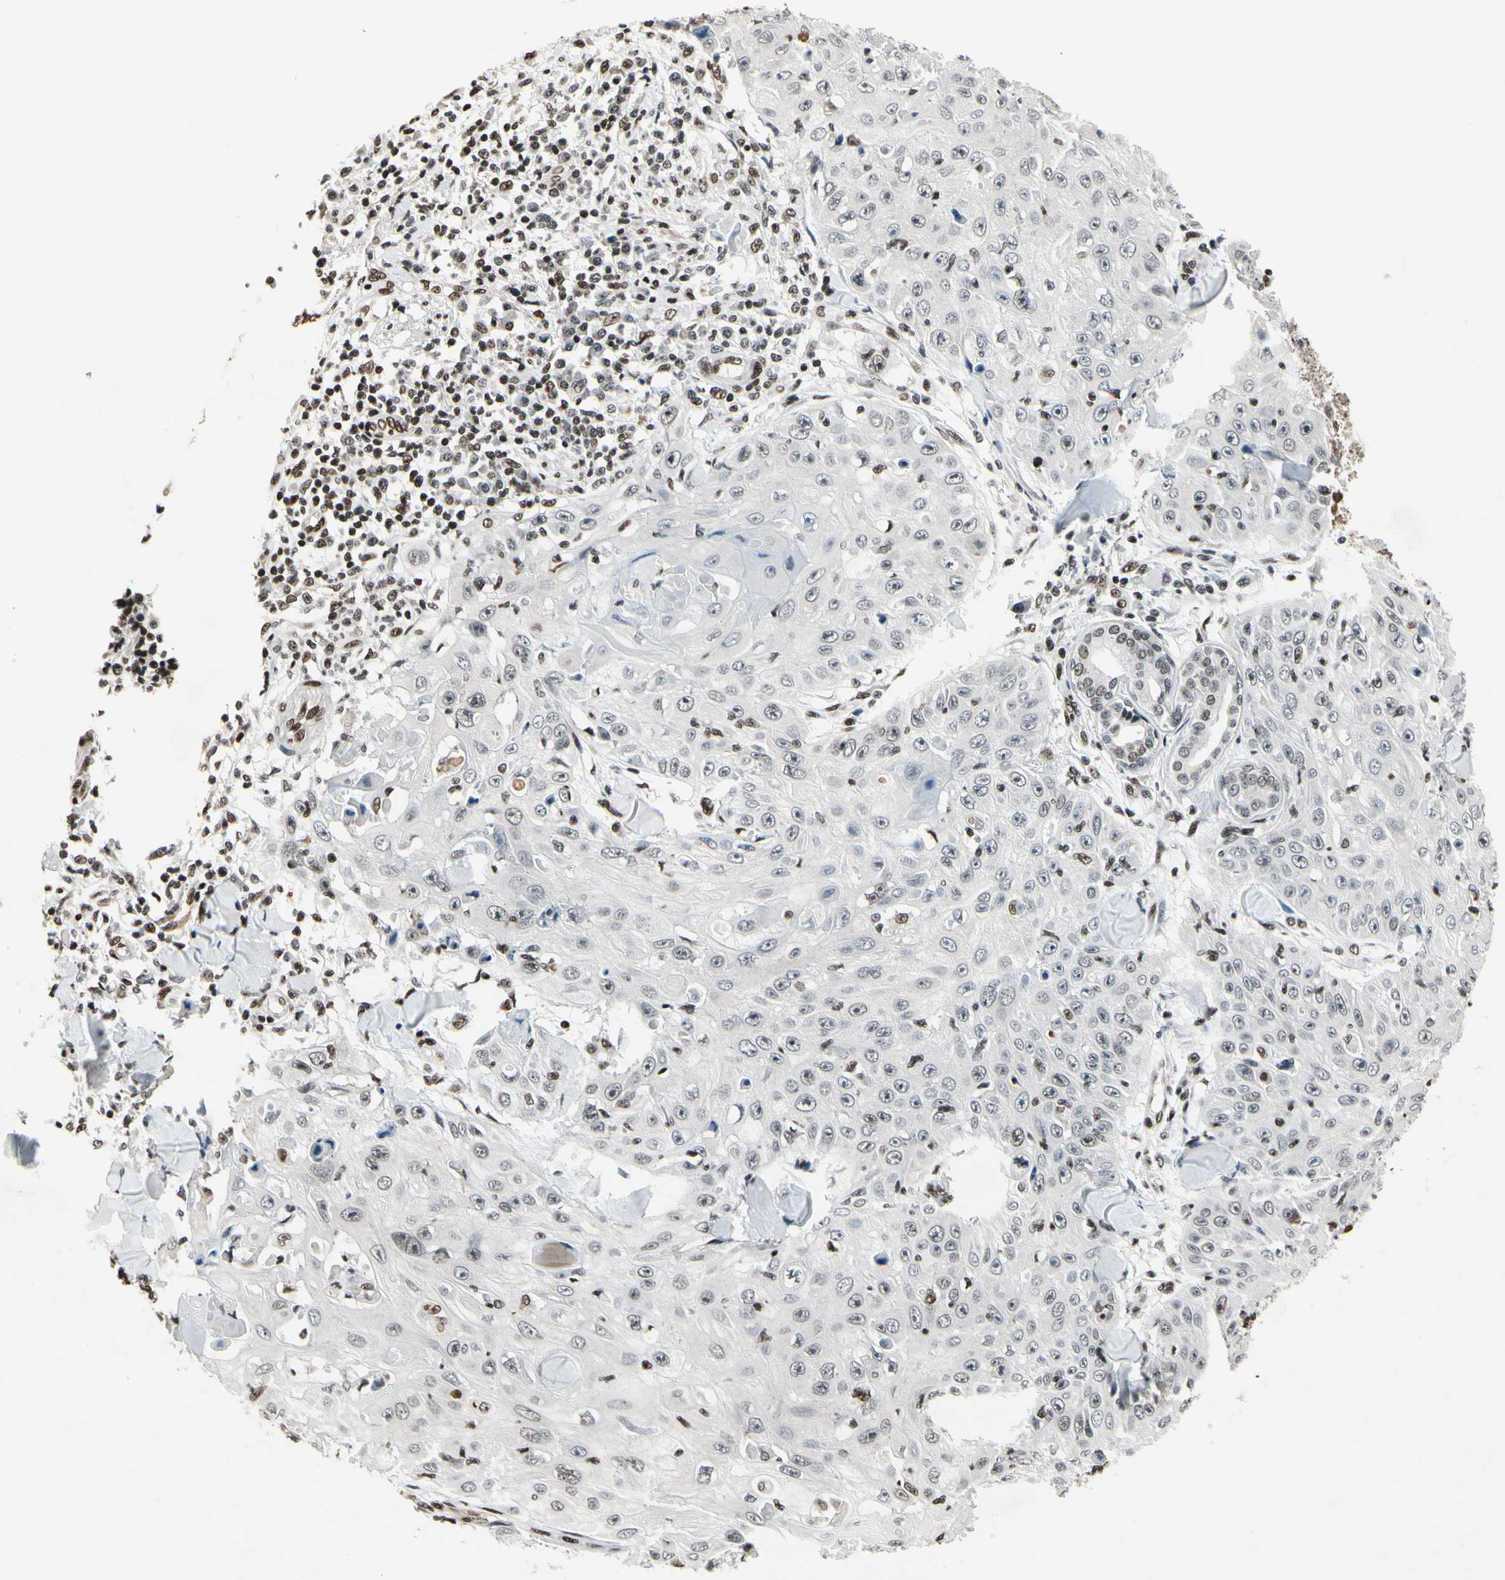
{"staining": {"intensity": "moderate", "quantity": "25%-75%", "location": "nuclear"}, "tissue": "skin cancer", "cell_type": "Tumor cells", "image_type": "cancer", "snomed": [{"axis": "morphology", "description": "Squamous cell carcinoma, NOS"}, {"axis": "topography", "description": "Skin"}], "caption": "Immunohistochemical staining of skin cancer displays medium levels of moderate nuclear expression in about 25%-75% of tumor cells.", "gene": "RECQL", "patient": {"sex": "male", "age": 86}}